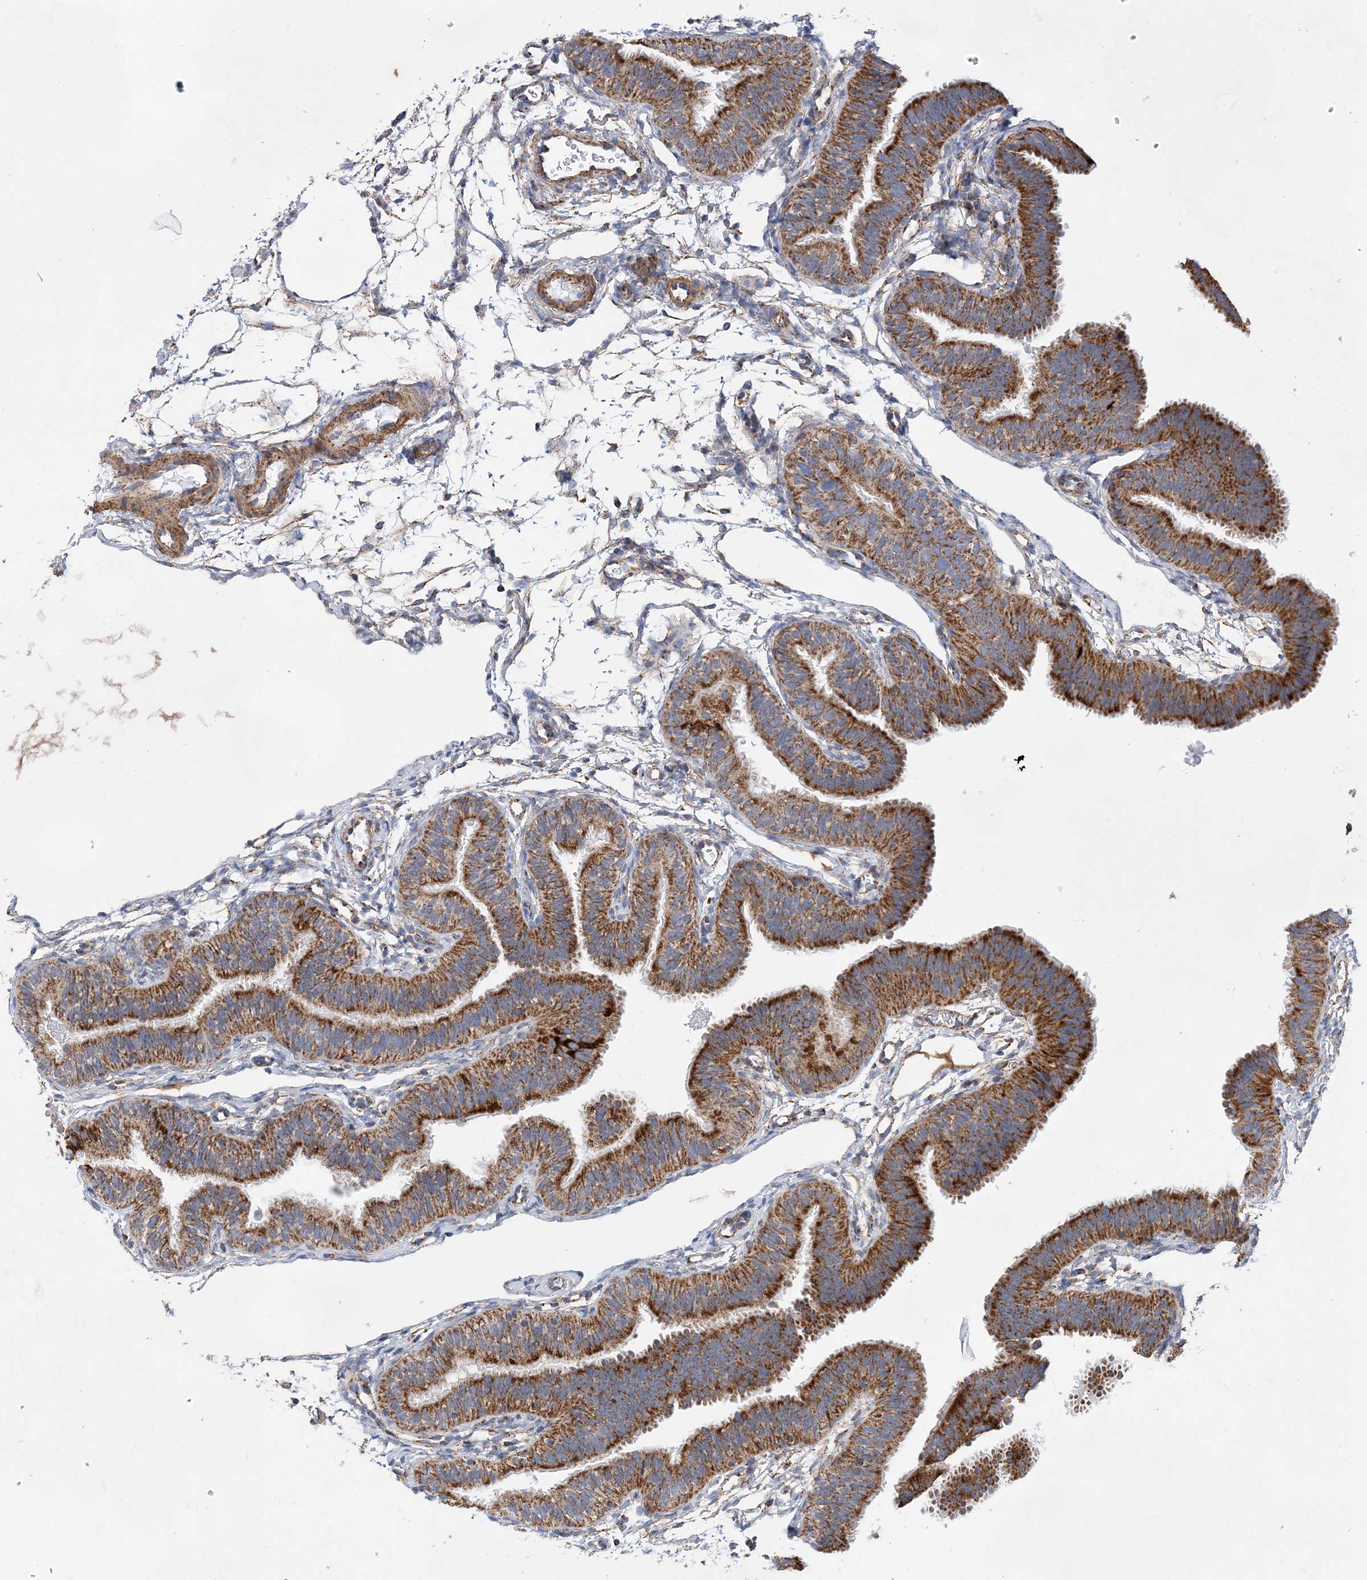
{"staining": {"intensity": "strong", "quantity": ">75%", "location": "cytoplasmic/membranous"}, "tissue": "fallopian tube", "cell_type": "Glandular cells", "image_type": "normal", "snomed": [{"axis": "morphology", "description": "Normal tissue, NOS"}, {"axis": "topography", "description": "Fallopian tube"}], "caption": "A photomicrograph of fallopian tube stained for a protein shows strong cytoplasmic/membranous brown staining in glandular cells. (DAB IHC, brown staining for protein, blue staining for nuclei).", "gene": "ACOT9", "patient": {"sex": "female", "age": 35}}